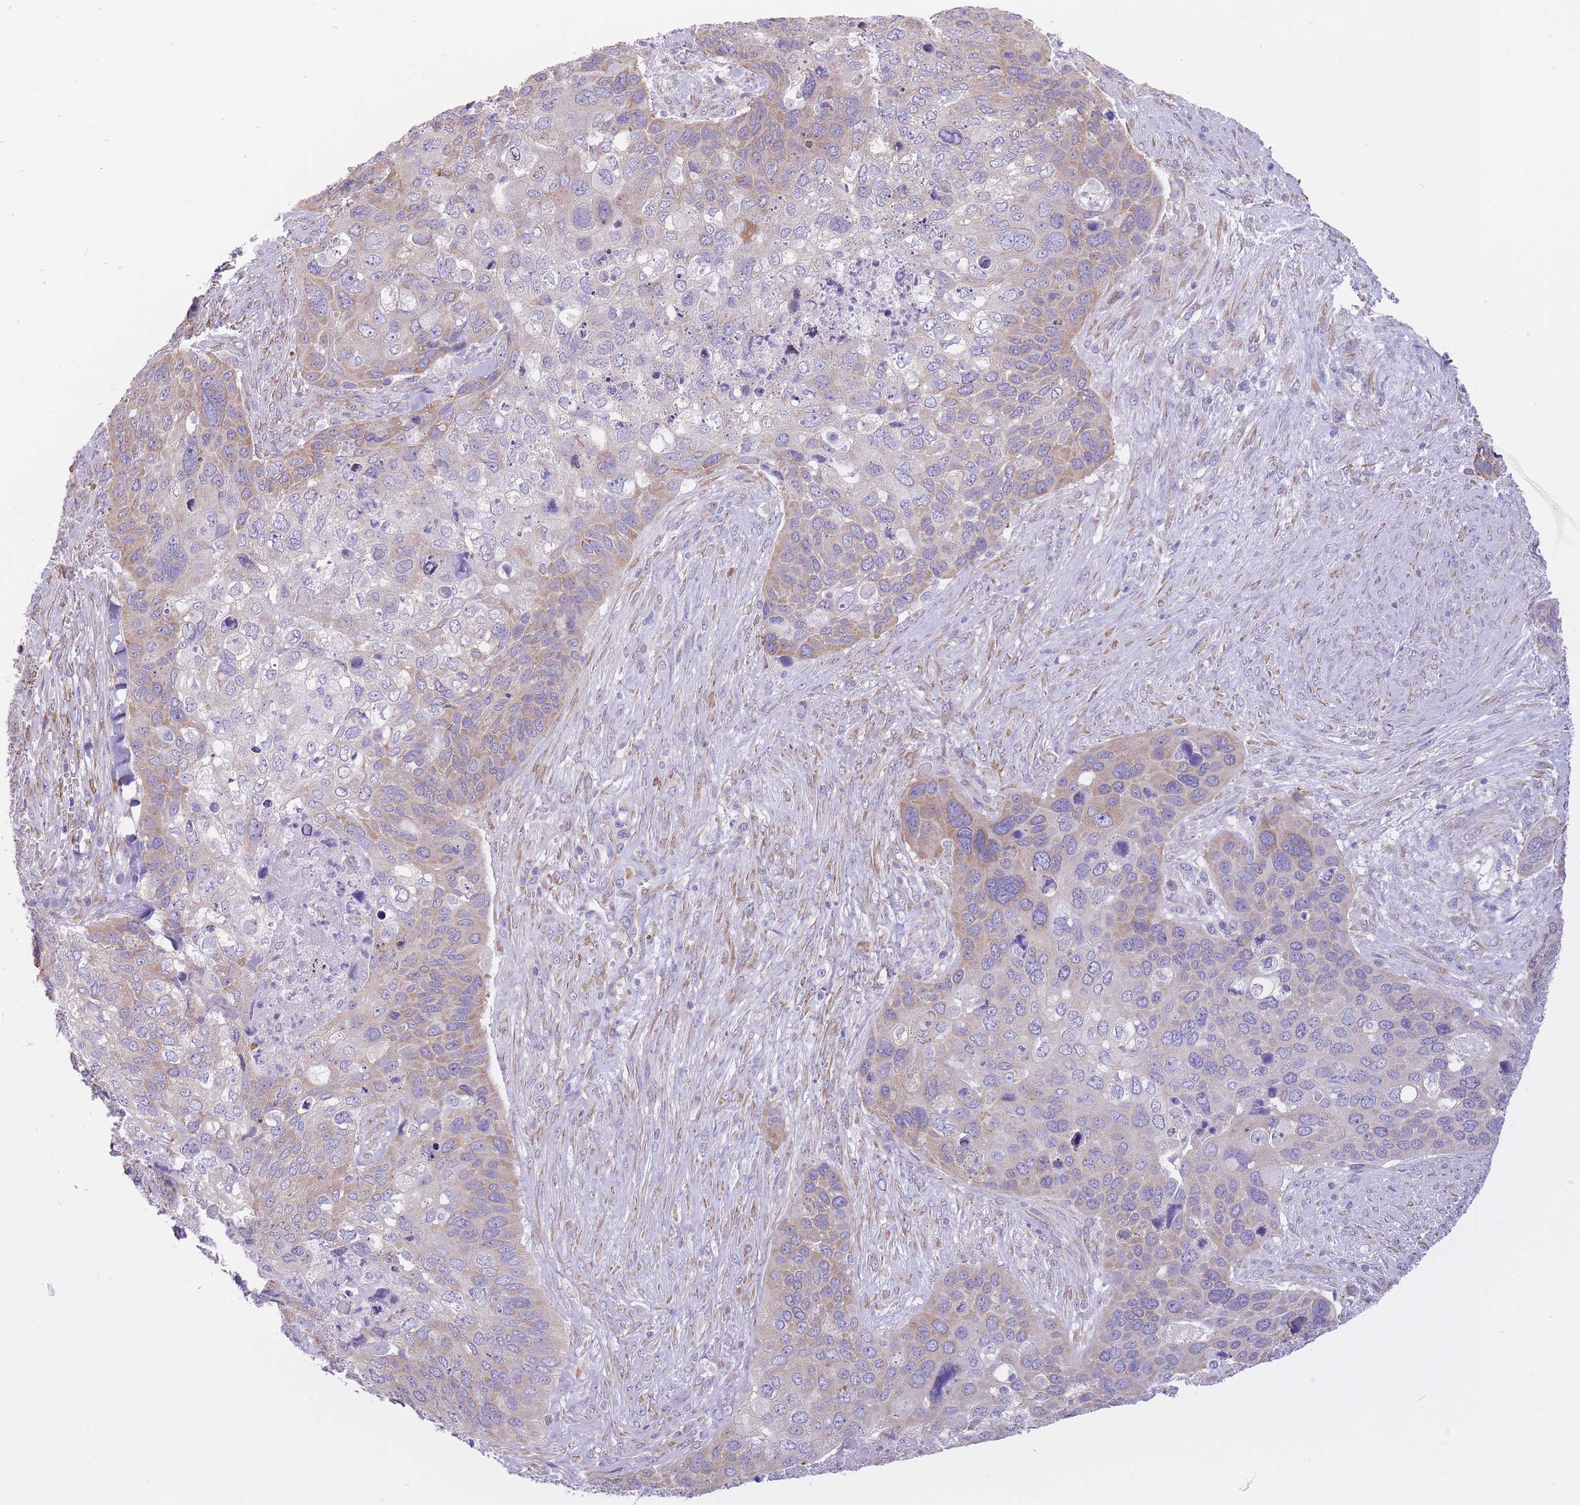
{"staining": {"intensity": "weak", "quantity": "25%-75%", "location": "cytoplasmic/membranous"}, "tissue": "skin cancer", "cell_type": "Tumor cells", "image_type": "cancer", "snomed": [{"axis": "morphology", "description": "Basal cell carcinoma"}, {"axis": "topography", "description": "Skin"}], "caption": "Skin cancer was stained to show a protein in brown. There is low levels of weak cytoplasmic/membranous expression in about 25%-75% of tumor cells.", "gene": "ZNF501", "patient": {"sex": "female", "age": 74}}